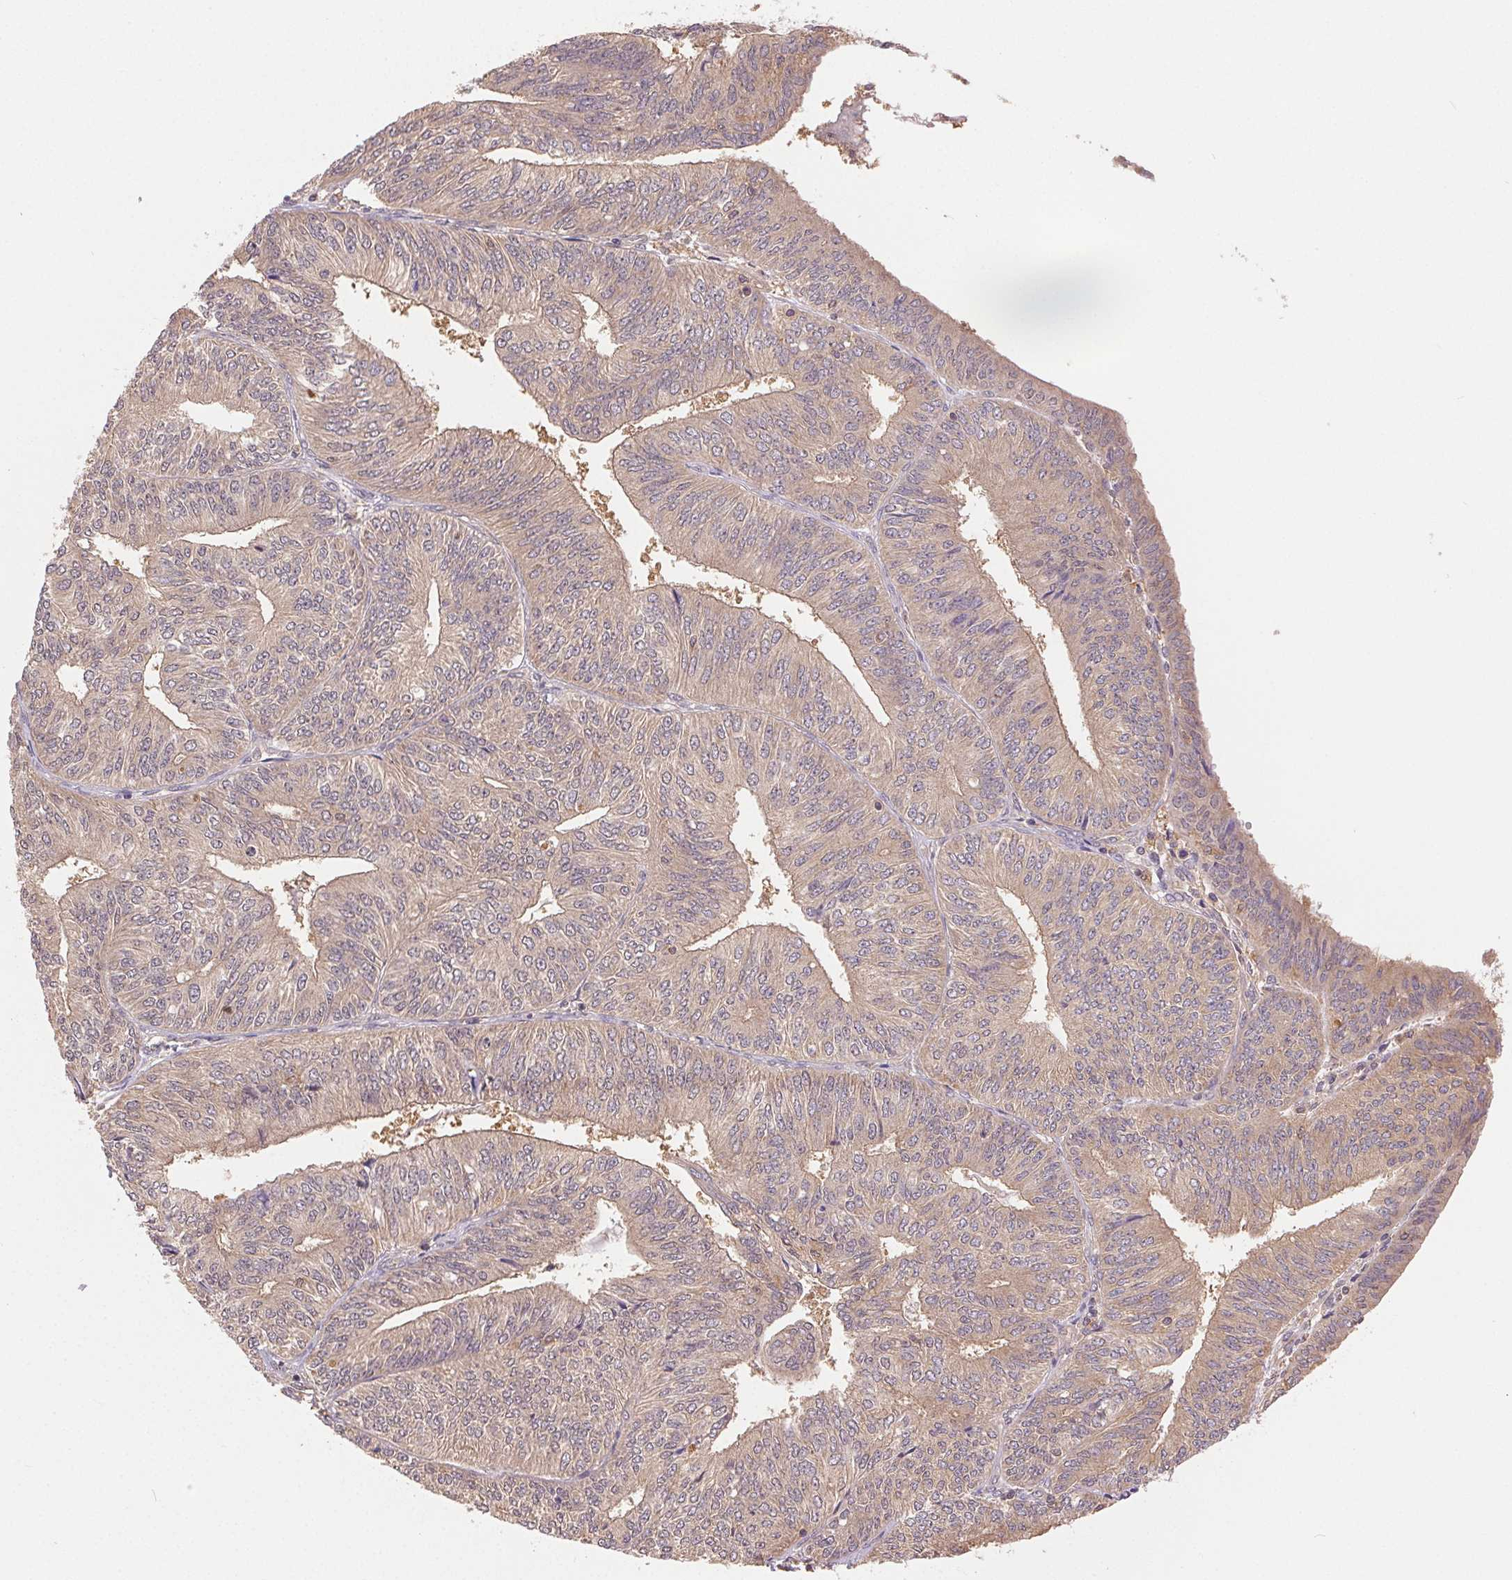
{"staining": {"intensity": "weak", "quantity": "25%-75%", "location": "cytoplasmic/membranous"}, "tissue": "endometrial cancer", "cell_type": "Tumor cells", "image_type": "cancer", "snomed": [{"axis": "morphology", "description": "Adenocarcinoma, NOS"}, {"axis": "topography", "description": "Endometrium"}], "caption": "An immunohistochemistry (IHC) histopathology image of tumor tissue is shown. Protein staining in brown labels weak cytoplasmic/membranous positivity in adenocarcinoma (endometrial) within tumor cells. Using DAB (brown) and hematoxylin (blue) stains, captured at high magnification using brightfield microscopy.", "gene": "GDI2", "patient": {"sex": "female", "age": 58}}